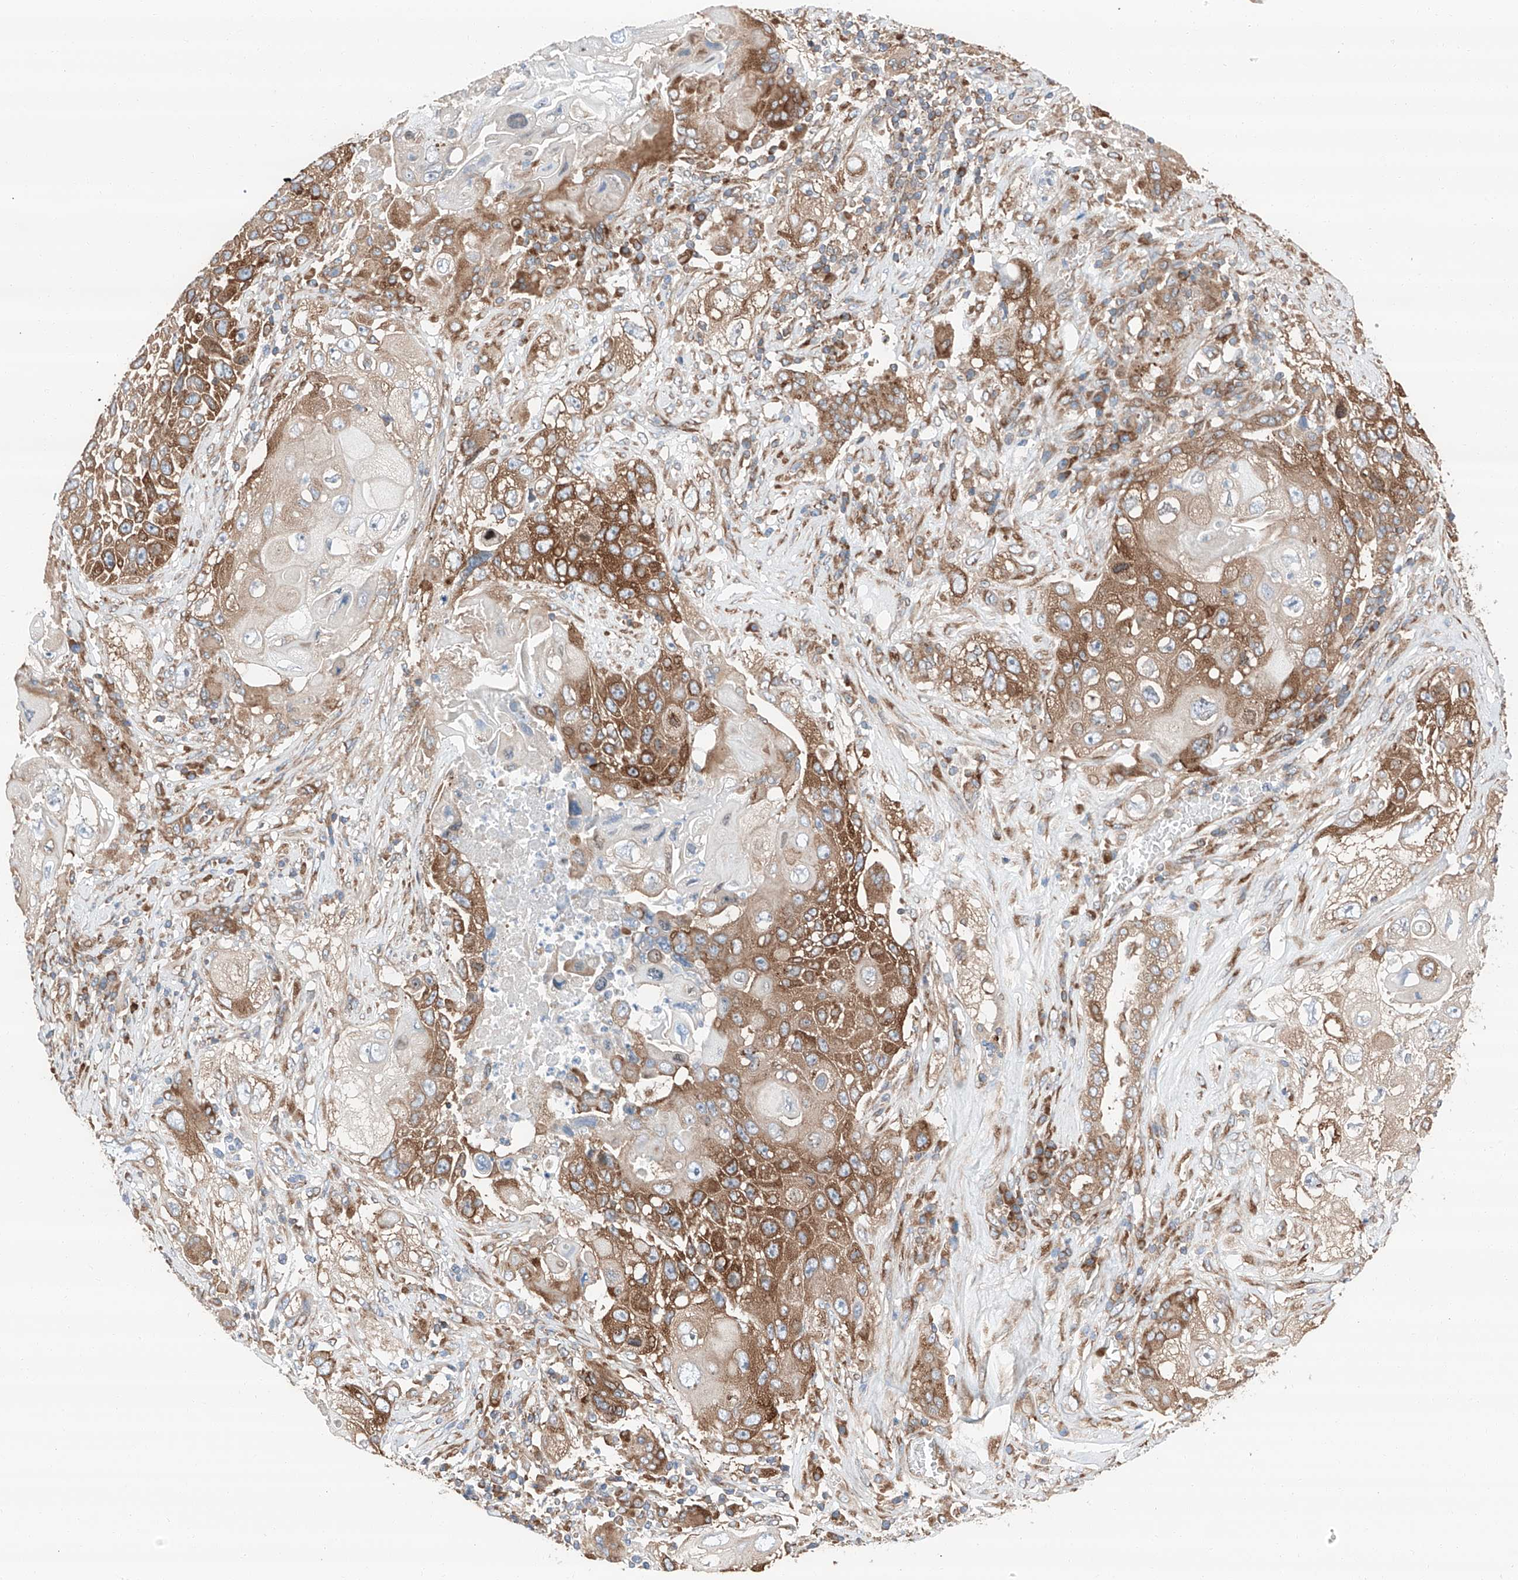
{"staining": {"intensity": "moderate", "quantity": ">75%", "location": "cytoplasmic/membranous"}, "tissue": "lung cancer", "cell_type": "Tumor cells", "image_type": "cancer", "snomed": [{"axis": "morphology", "description": "Squamous cell carcinoma, NOS"}, {"axis": "topography", "description": "Lung"}], "caption": "Lung squamous cell carcinoma stained with immunohistochemistry (IHC) exhibits moderate cytoplasmic/membranous positivity in approximately >75% of tumor cells.", "gene": "ZC3H15", "patient": {"sex": "male", "age": 61}}